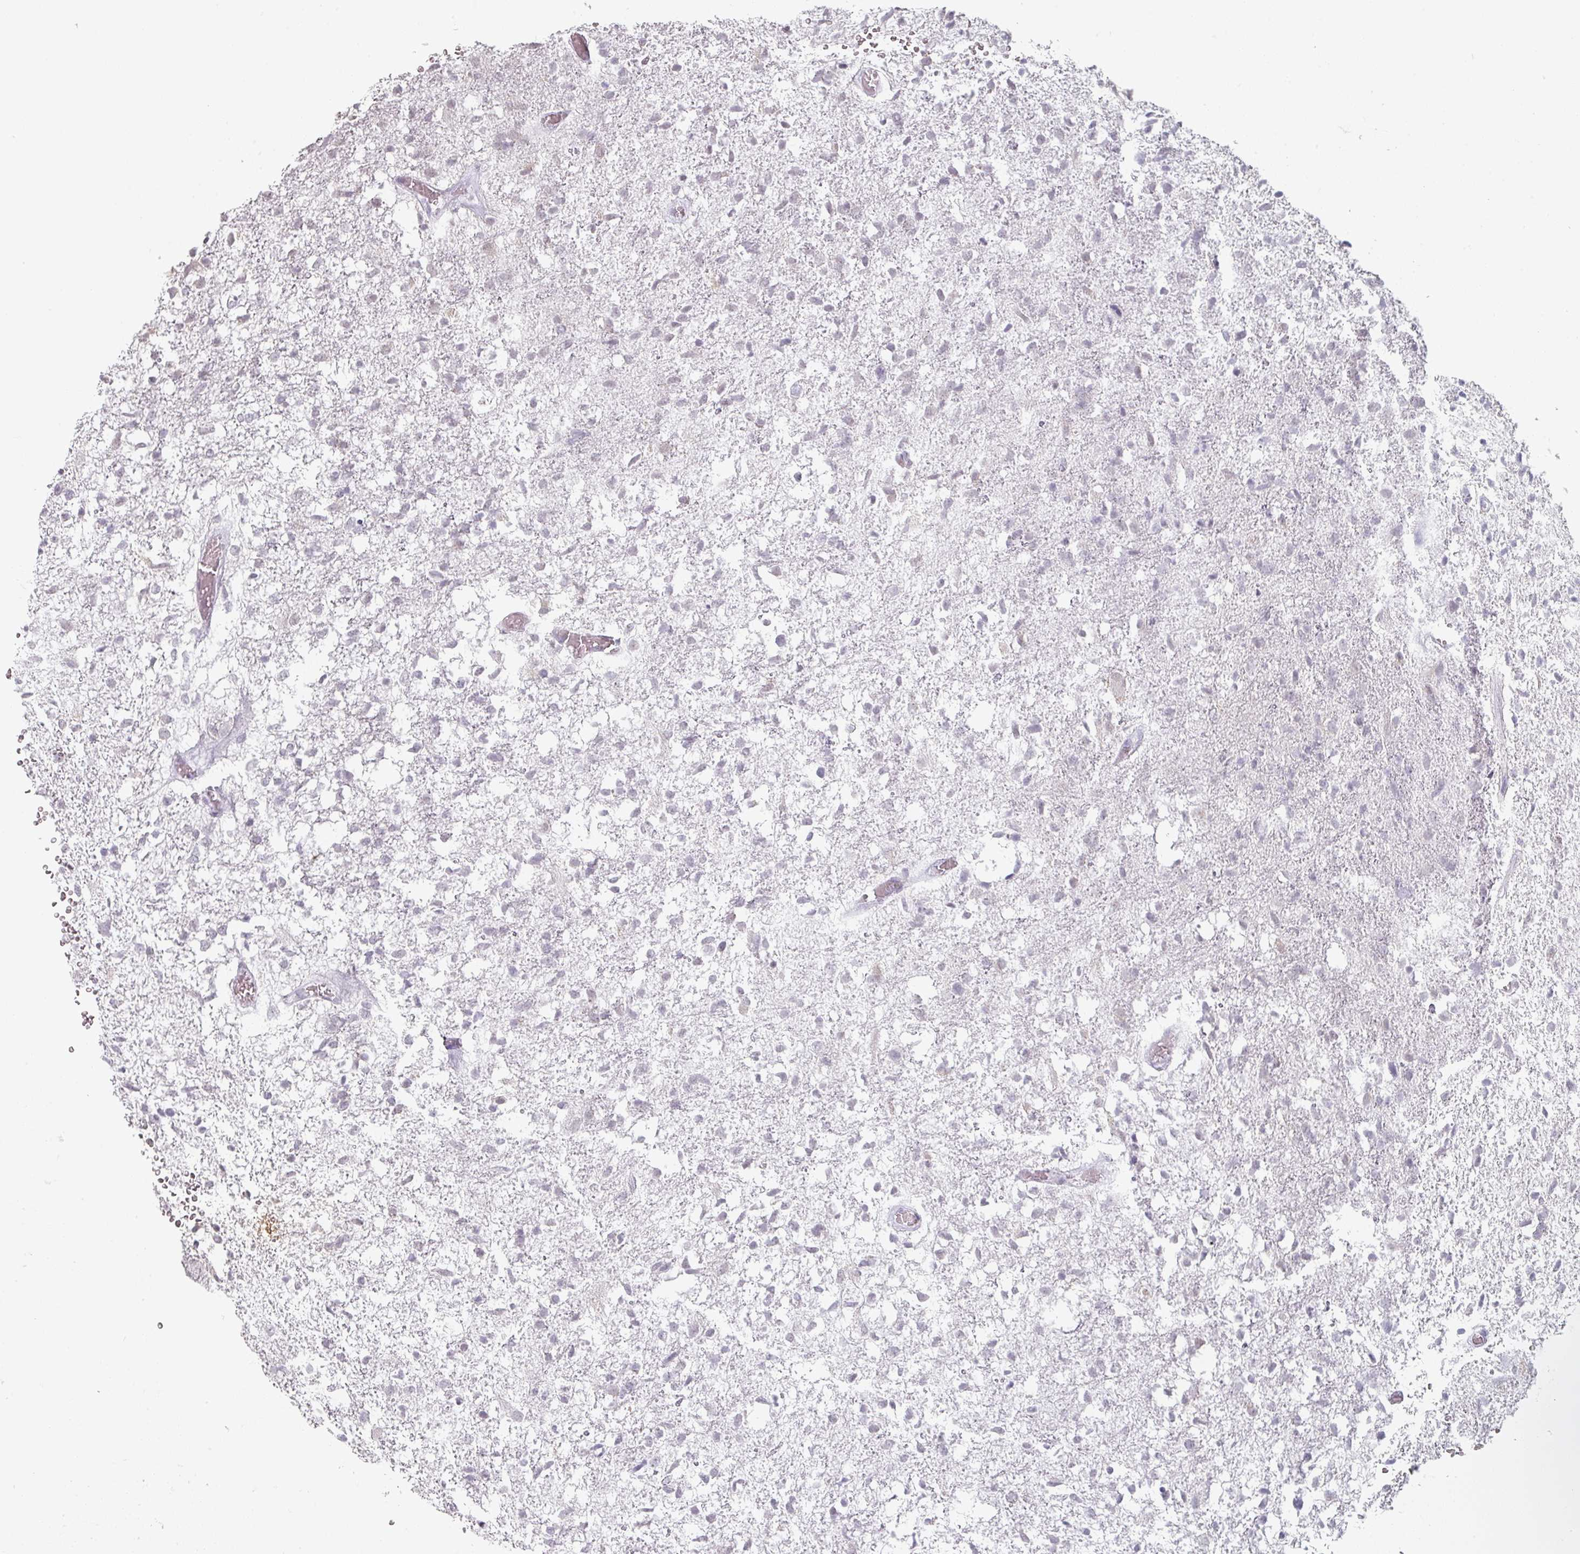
{"staining": {"intensity": "negative", "quantity": "none", "location": "none"}, "tissue": "glioma", "cell_type": "Tumor cells", "image_type": "cancer", "snomed": [{"axis": "morphology", "description": "Glioma, malignant, High grade"}, {"axis": "topography", "description": "Brain"}], "caption": "The IHC image has no significant staining in tumor cells of high-grade glioma (malignant) tissue. Nuclei are stained in blue.", "gene": "SPRR1A", "patient": {"sex": "female", "age": 74}}